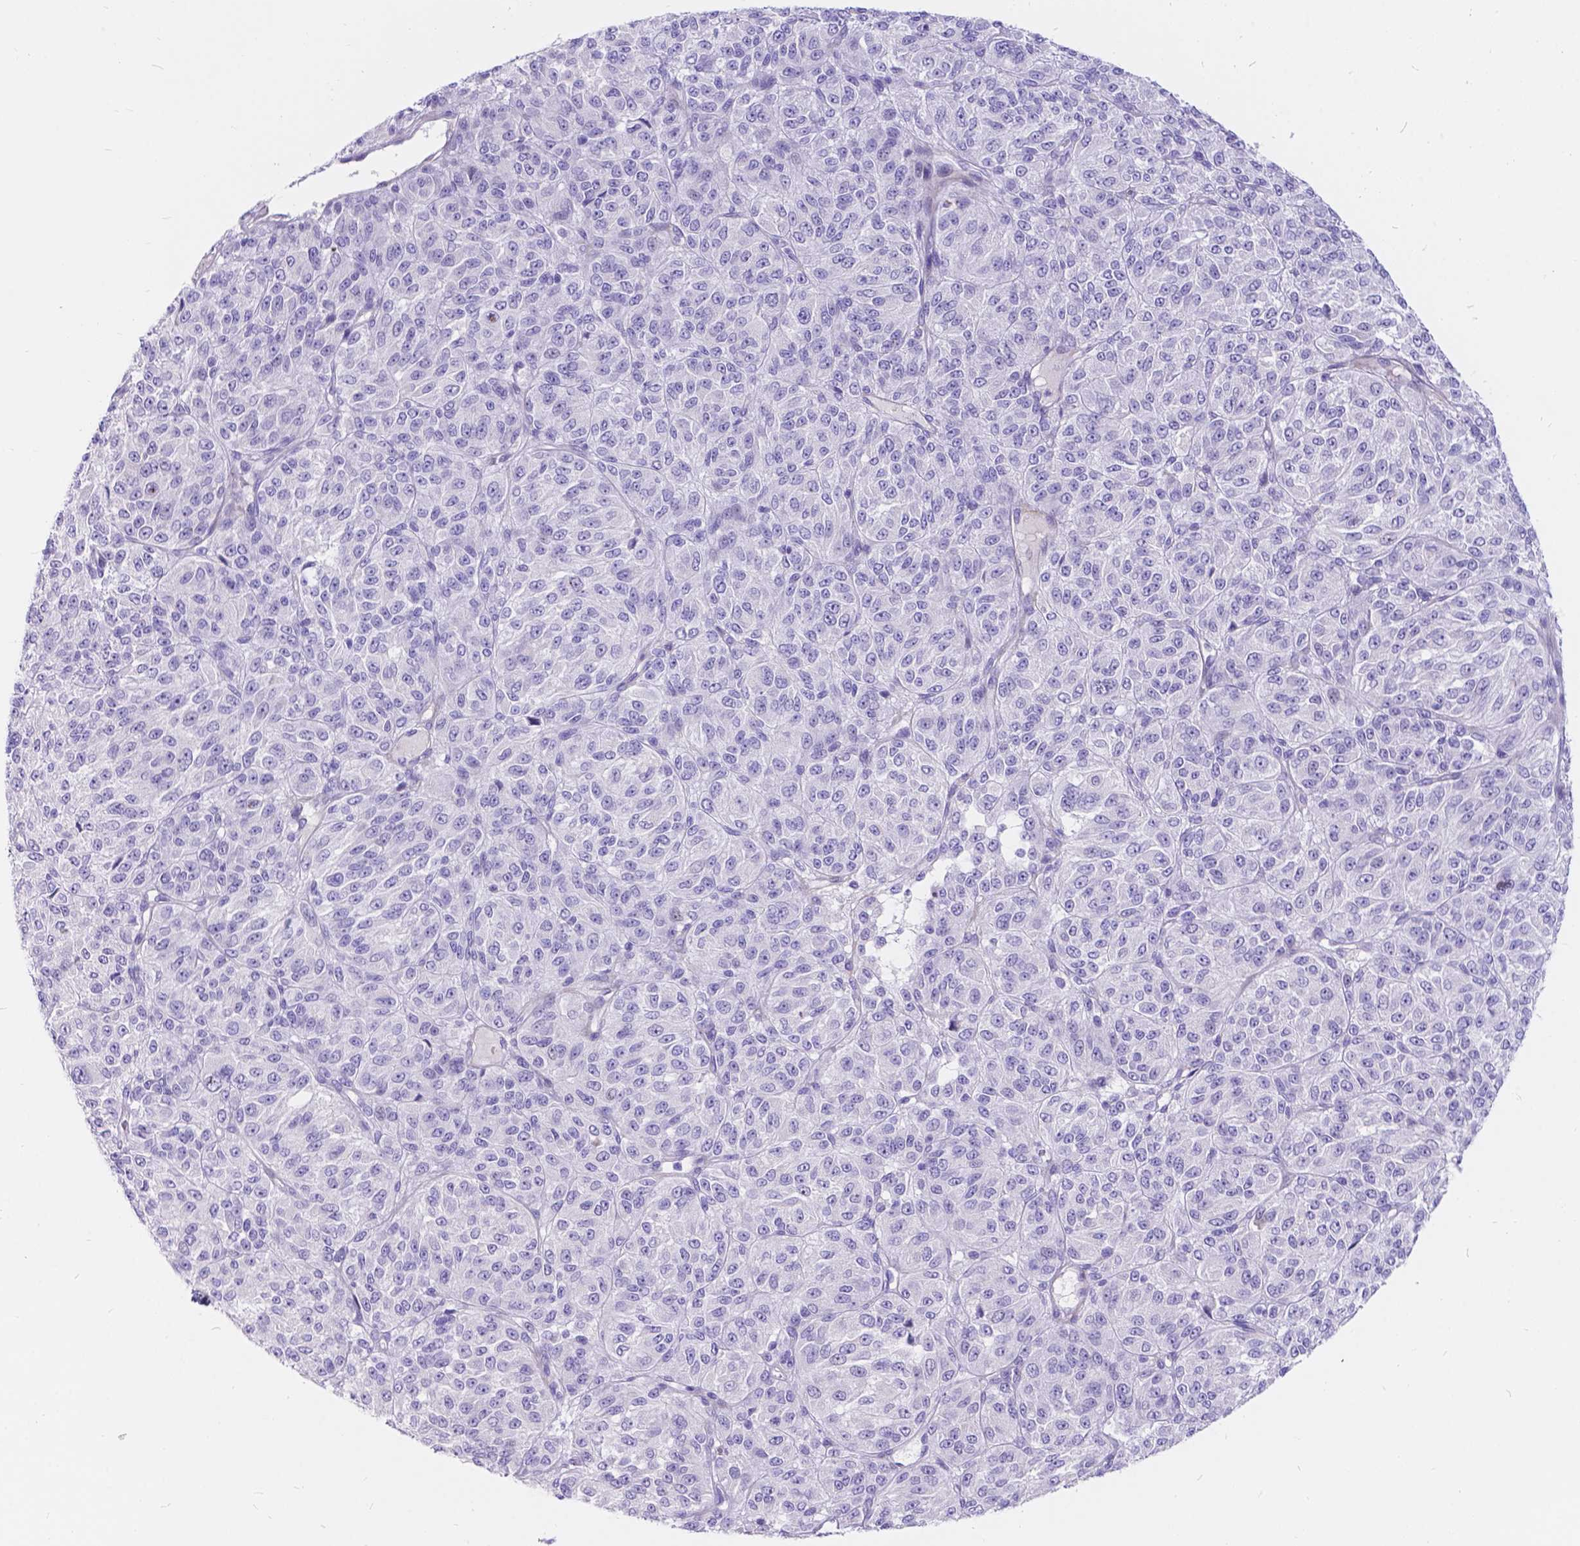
{"staining": {"intensity": "negative", "quantity": "none", "location": "none"}, "tissue": "melanoma", "cell_type": "Tumor cells", "image_type": "cancer", "snomed": [{"axis": "morphology", "description": "Malignant melanoma, Metastatic site"}, {"axis": "topography", "description": "Brain"}], "caption": "Melanoma was stained to show a protein in brown. There is no significant expression in tumor cells. The staining is performed using DAB (3,3'-diaminobenzidine) brown chromogen with nuclei counter-stained in using hematoxylin.", "gene": "KLHL10", "patient": {"sex": "female", "age": 56}}